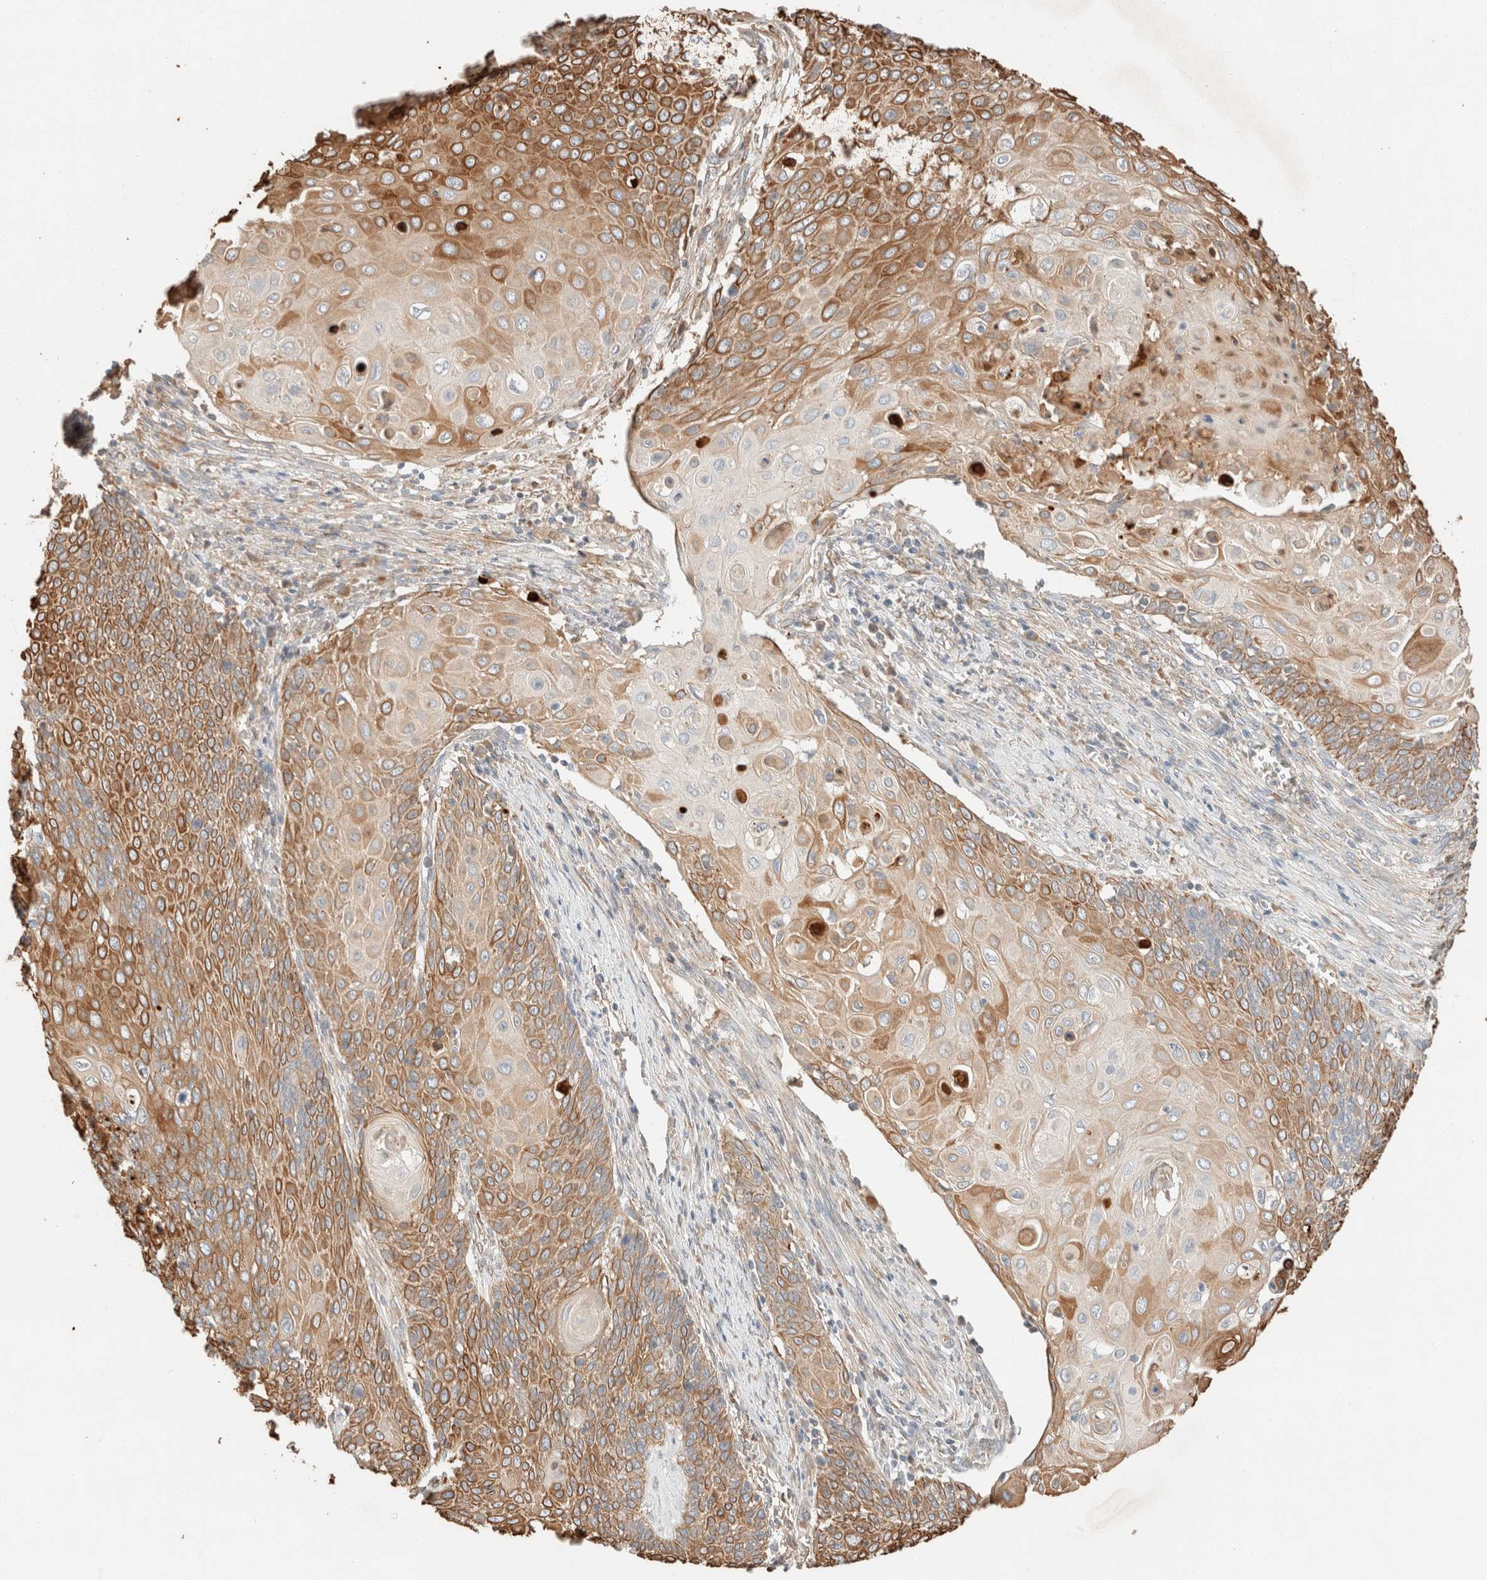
{"staining": {"intensity": "moderate", "quantity": ">75%", "location": "cytoplasmic/membranous"}, "tissue": "cervical cancer", "cell_type": "Tumor cells", "image_type": "cancer", "snomed": [{"axis": "morphology", "description": "Squamous cell carcinoma, NOS"}, {"axis": "topography", "description": "Cervix"}], "caption": "Cervical cancer (squamous cell carcinoma) stained for a protein (brown) displays moderate cytoplasmic/membranous positive positivity in approximately >75% of tumor cells.", "gene": "TUBD1", "patient": {"sex": "female", "age": 39}}